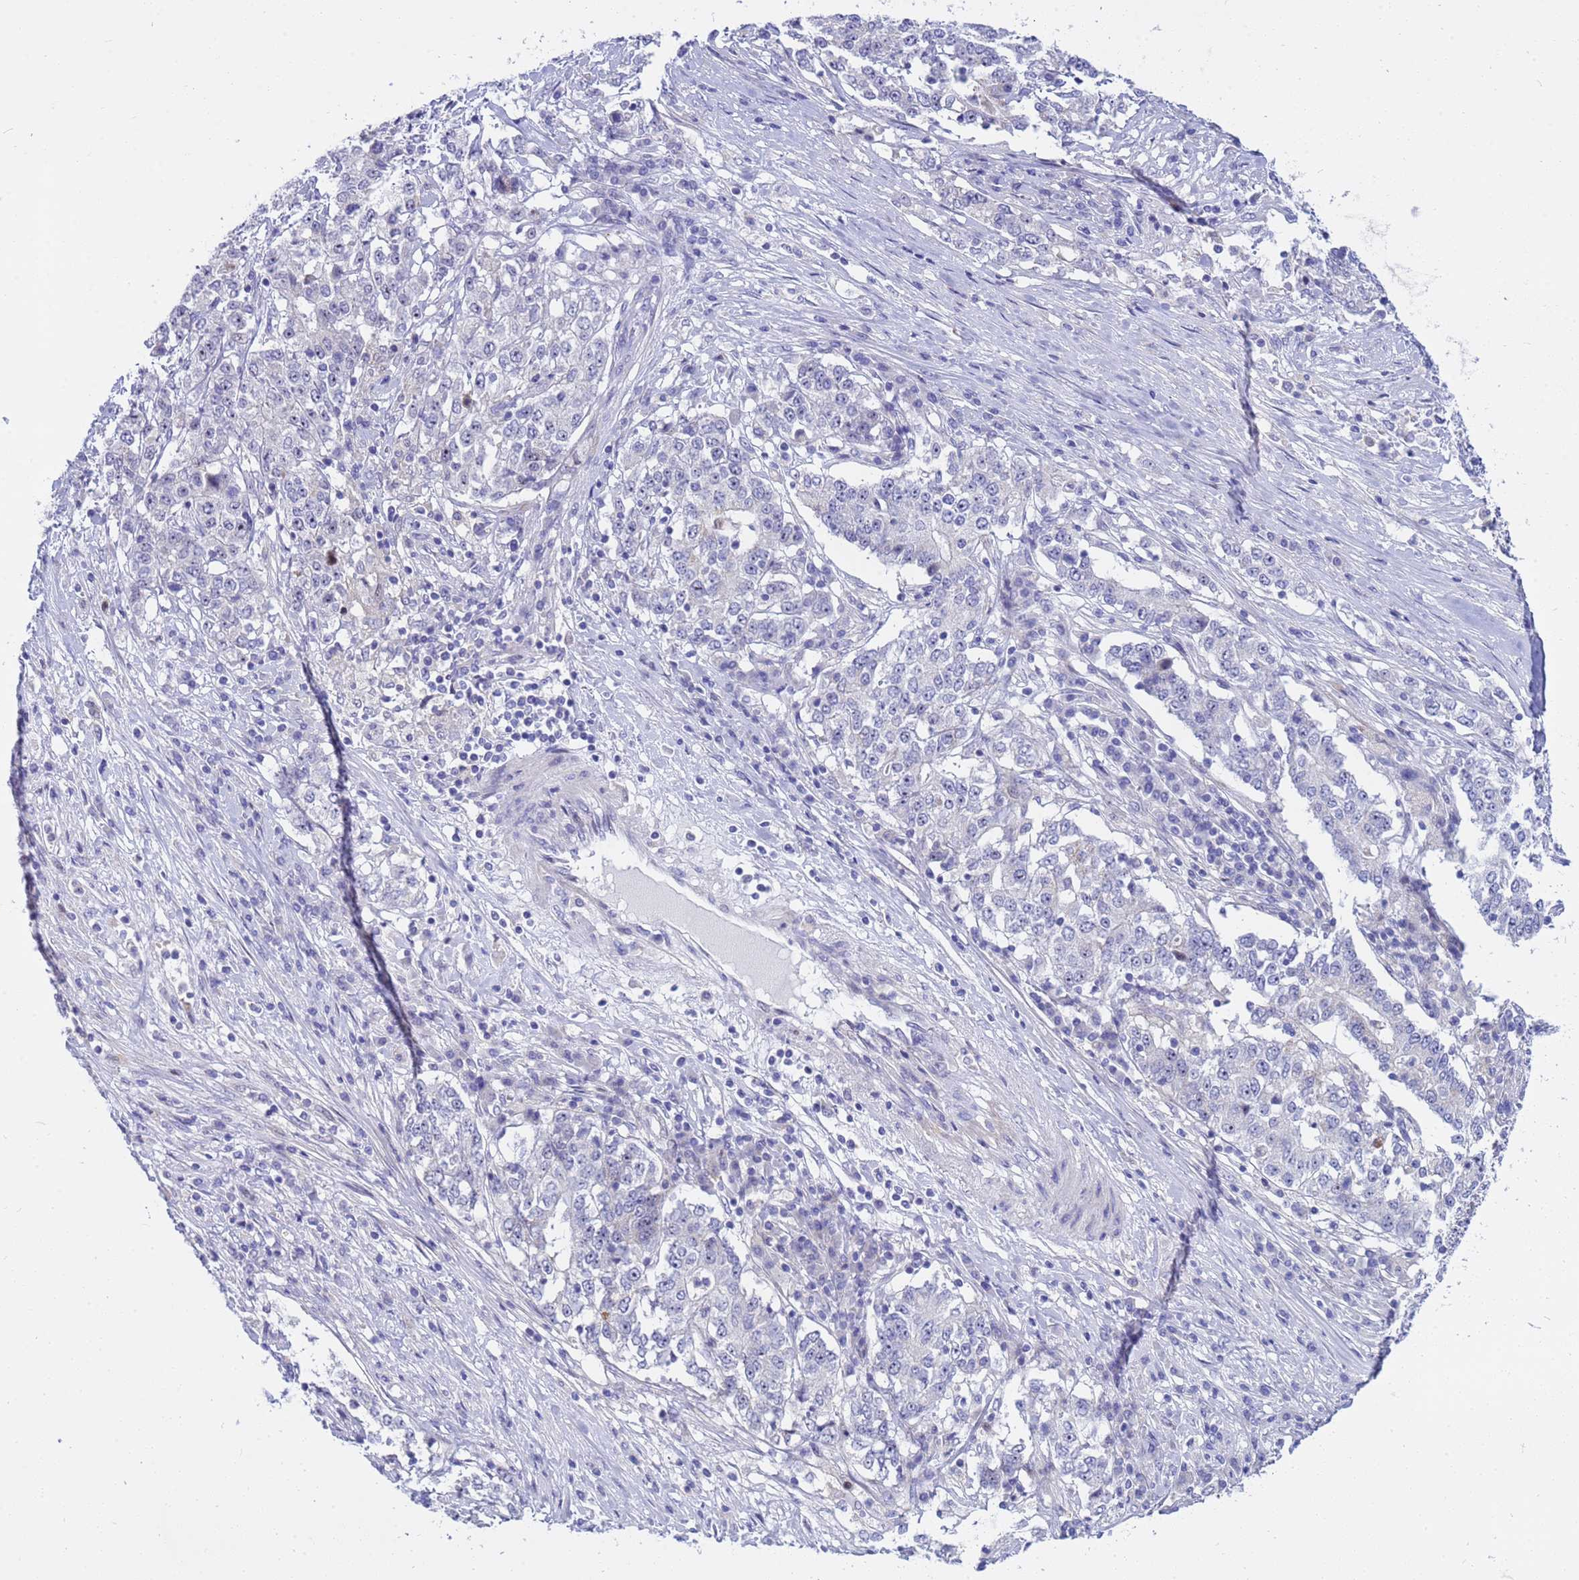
{"staining": {"intensity": "negative", "quantity": "none", "location": "none"}, "tissue": "stomach cancer", "cell_type": "Tumor cells", "image_type": "cancer", "snomed": [{"axis": "morphology", "description": "Adenocarcinoma, NOS"}, {"axis": "topography", "description": "Stomach"}], "caption": "This micrograph is of adenocarcinoma (stomach) stained with IHC to label a protein in brown with the nuclei are counter-stained blue. There is no positivity in tumor cells.", "gene": "LRATD1", "patient": {"sex": "male", "age": 59}}